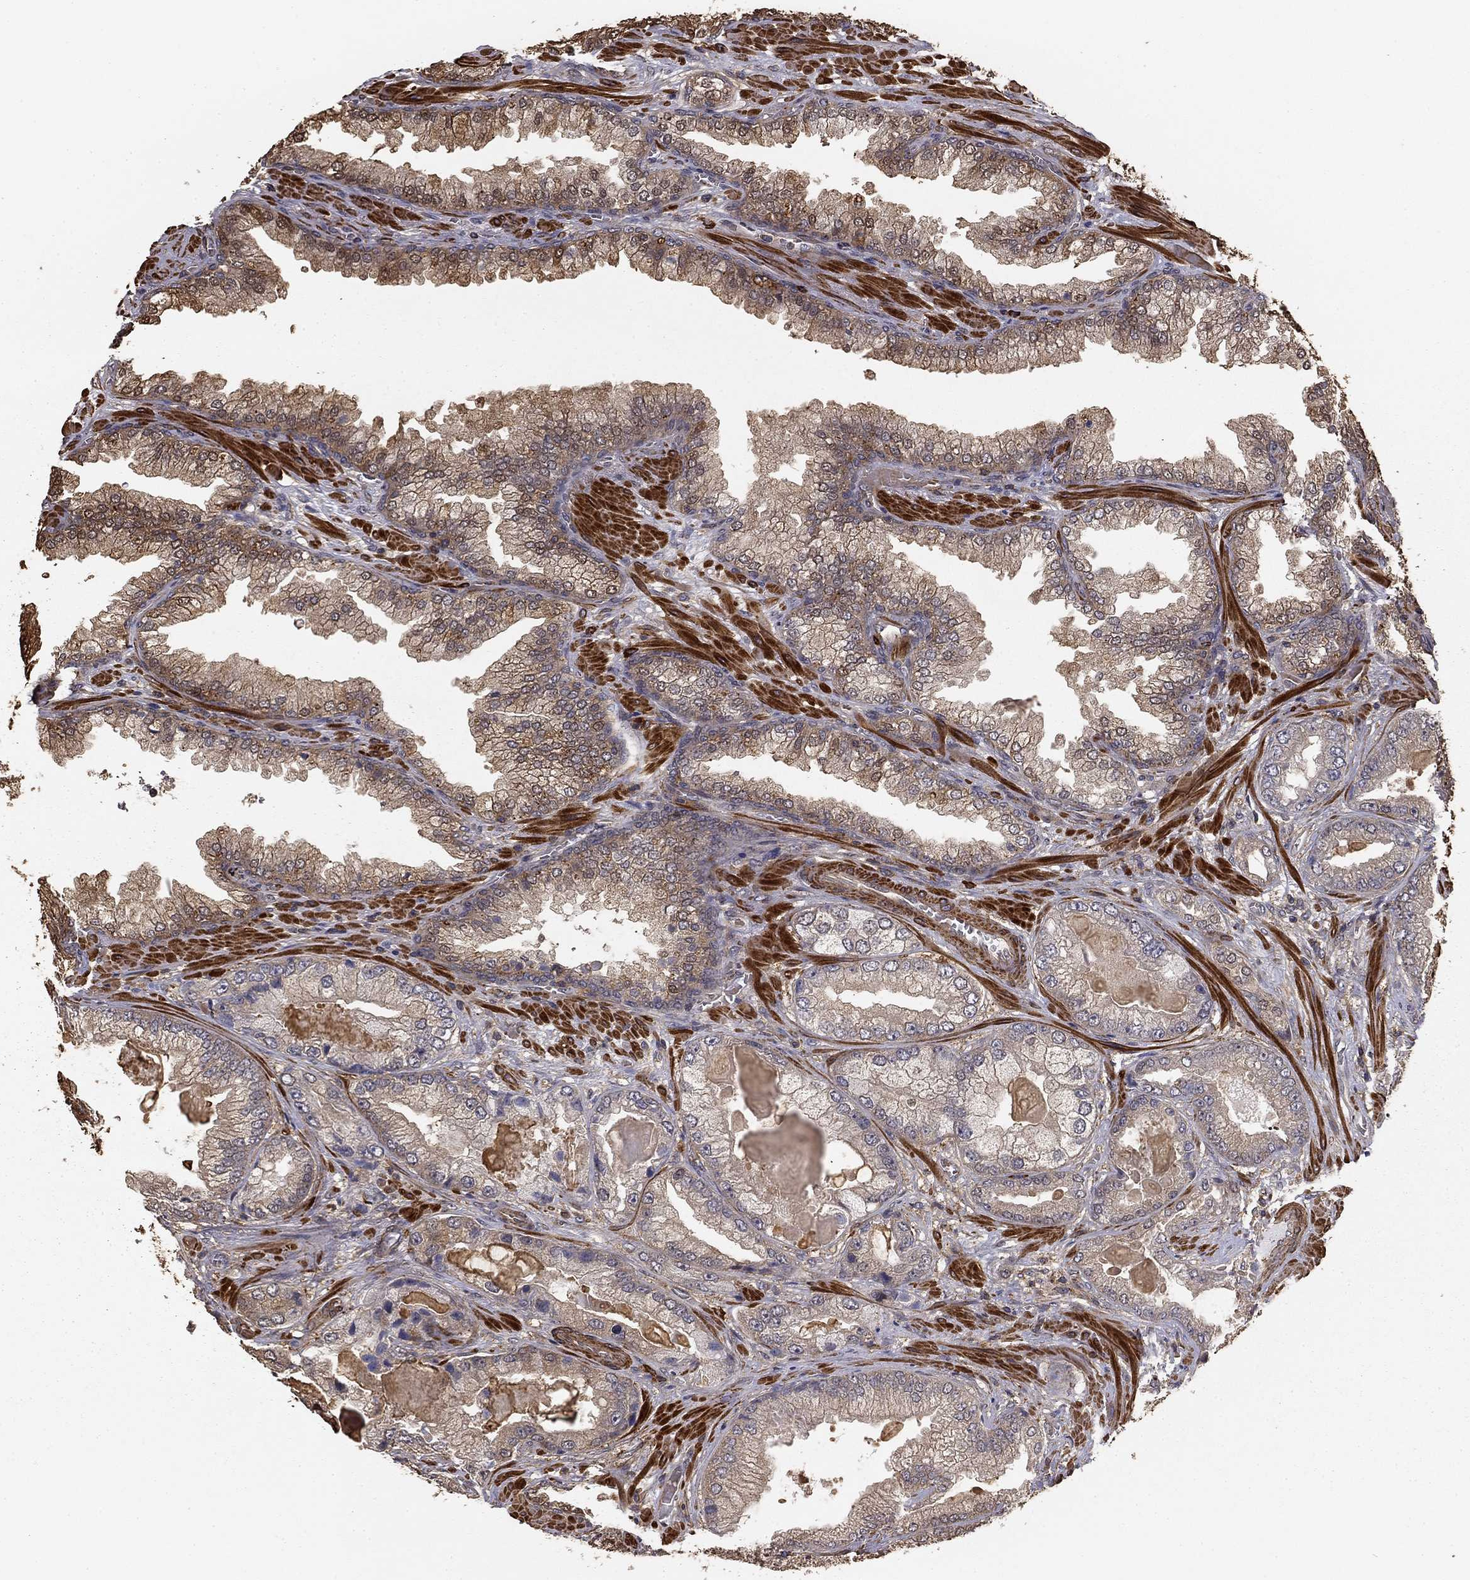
{"staining": {"intensity": "weak", "quantity": "<25%", "location": "cytoplasmic/membranous"}, "tissue": "prostate cancer", "cell_type": "Tumor cells", "image_type": "cancer", "snomed": [{"axis": "morphology", "description": "Adenocarcinoma, Low grade"}, {"axis": "topography", "description": "Prostate"}], "caption": "Immunohistochemistry micrograph of neoplastic tissue: human prostate low-grade adenocarcinoma stained with DAB (3,3'-diaminobenzidine) displays no significant protein staining in tumor cells.", "gene": "HABP4", "patient": {"sex": "male", "age": 57}}